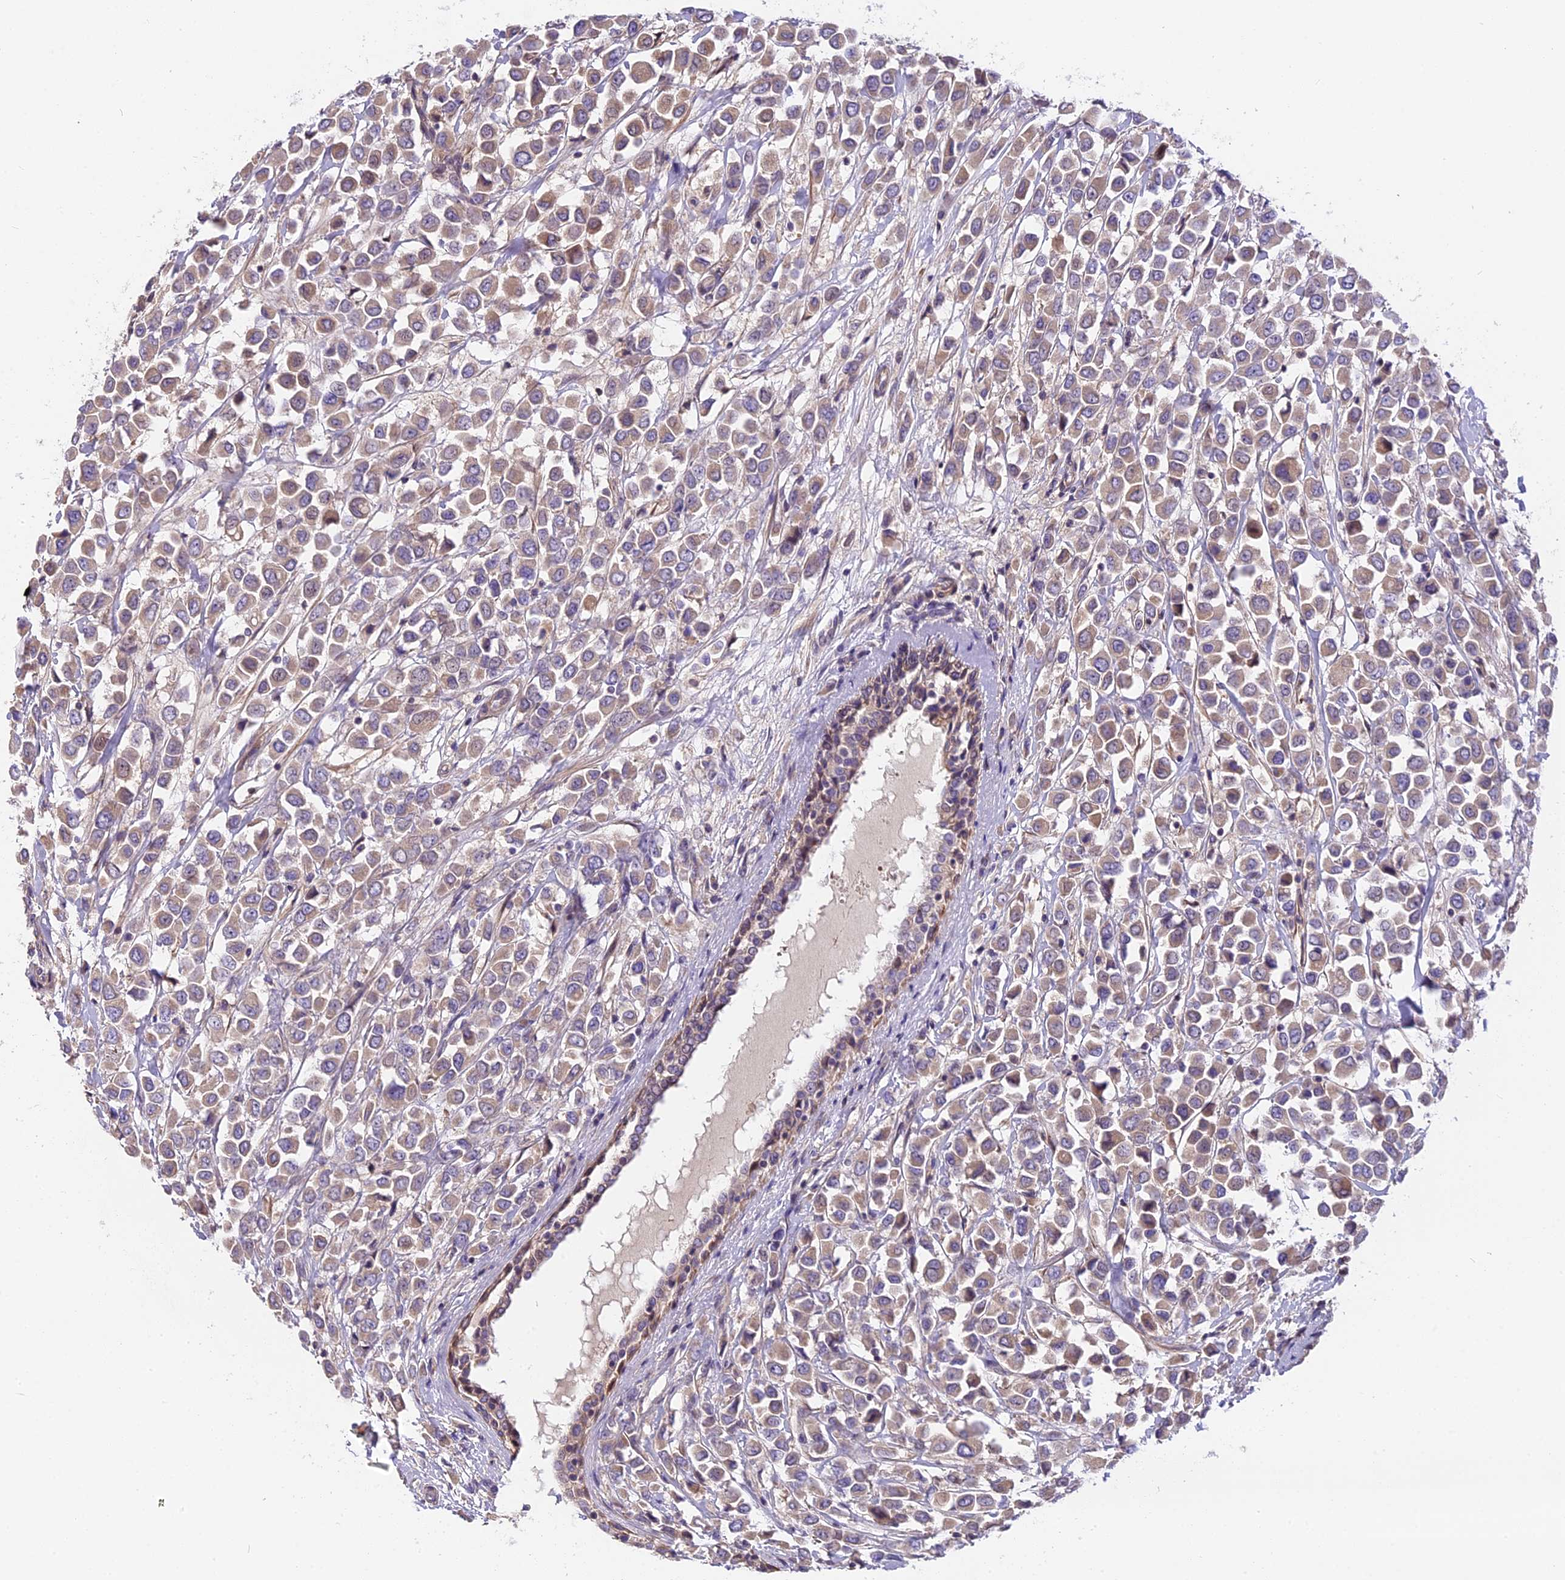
{"staining": {"intensity": "moderate", "quantity": ">75%", "location": "cytoplasmic/membranous"}, "tissue": "breast cancer", "cell_type": "Tumor cells", "image_type": "cancer", "snomed": [{"axis": "morphology", "description": "Duct carcinoma"}, {"axis": "topography", "description": "Breast"}], "caption": "Breast cancer stained with DAB immunohistochemistry (IHC) demonstrates medium levels of moderate cytoplasmic/membranous expression in about >75% of tumor cells. (IHC, brightfield microscopy, high magnification).", "gene": "FAM98C", "patient": {"sex": "female", "age": 61}}